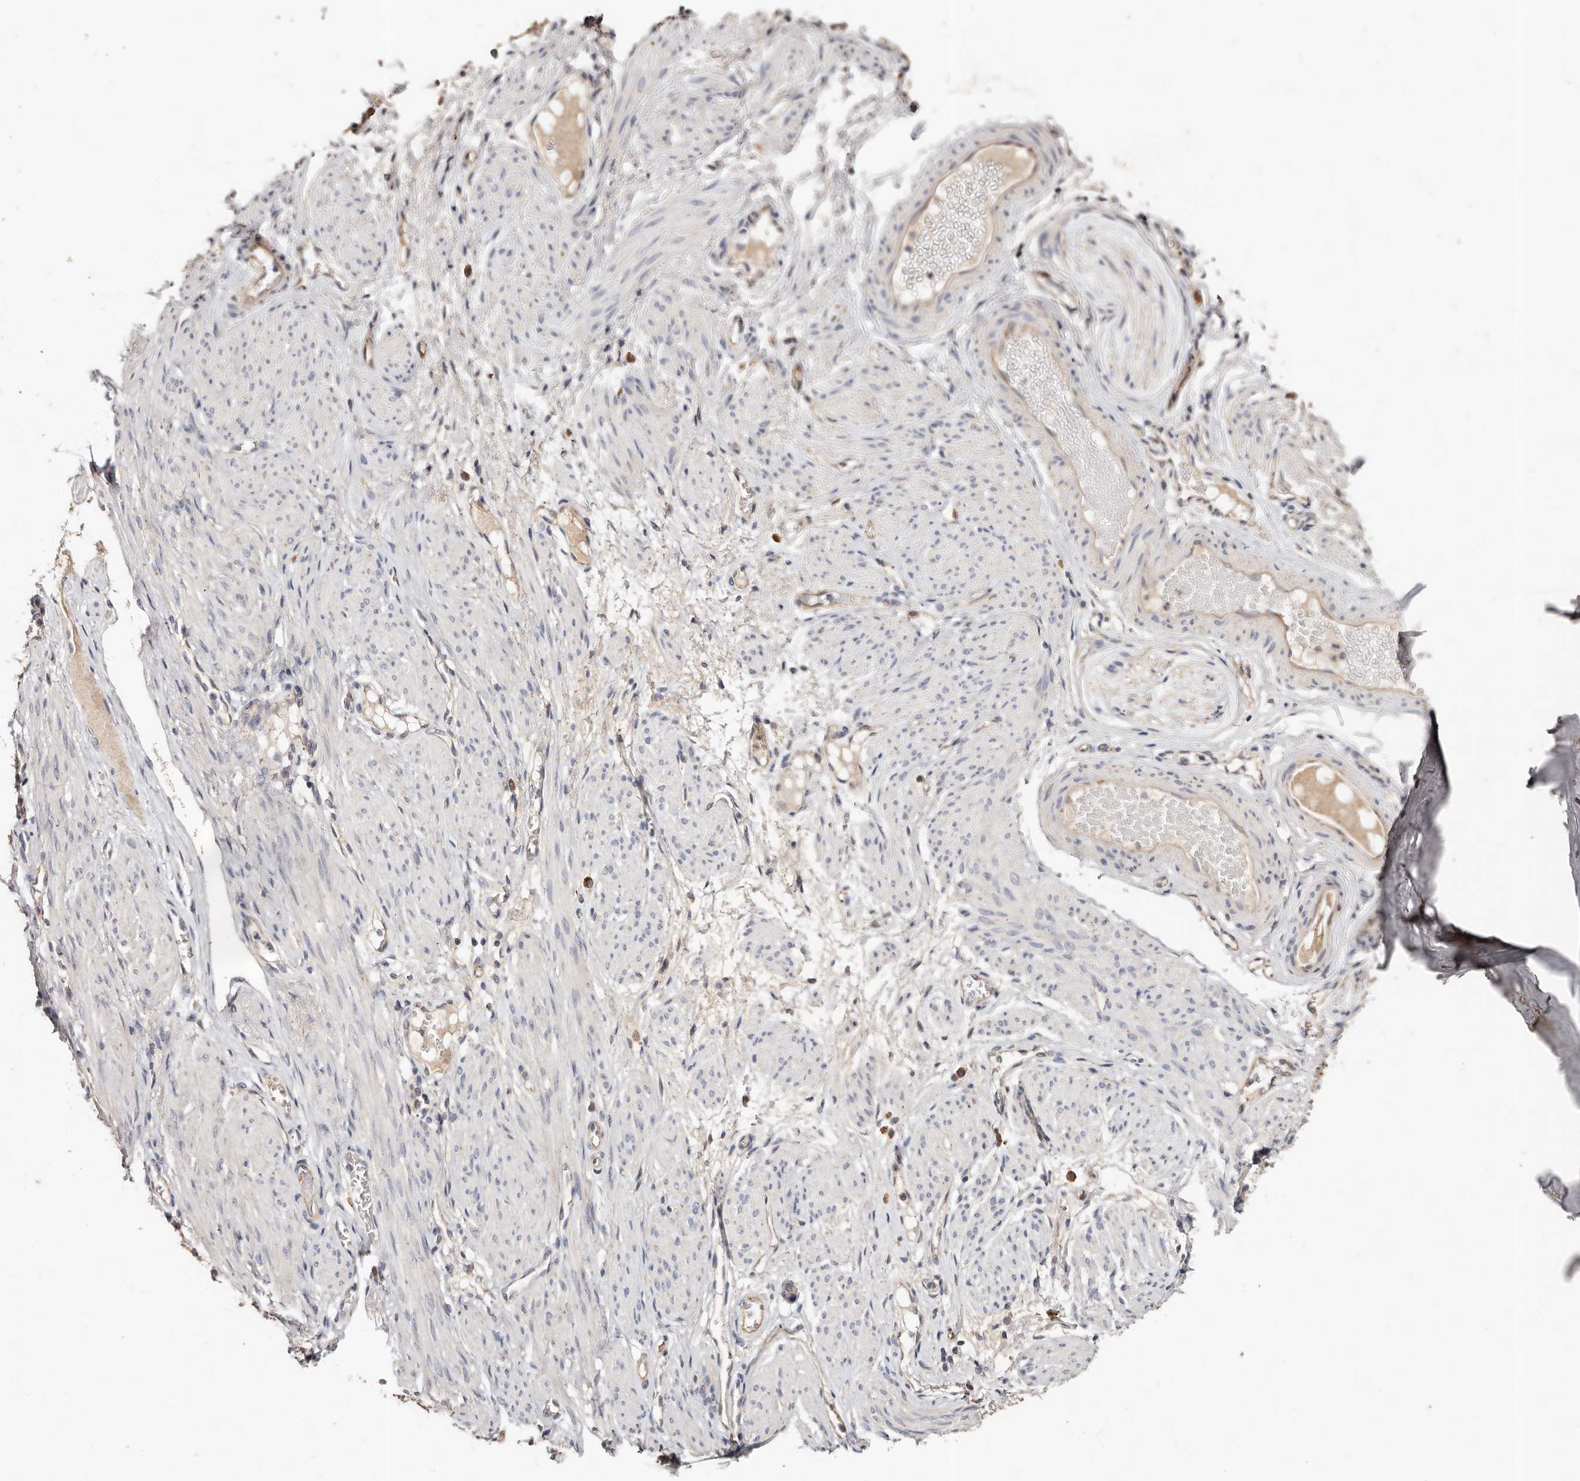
{"staining": {"intensity": "weak", "quantity": "25%-75%", "location": "cytoplasmic/membranous"}, "tissue": "adipose tissue", "cell_type": "Adipocytes", "image_type": "normal", "snomed": [{"axis": "morphology", "description": "Normal tissue, NOS"}, {"axis": "topography", "description": "Smooth muscle"}, {"axis": "topography", "description": "Peripheral nerve tissue"}], "caption": "Weak cytoplasmic/membranous expression is identified in about 25%-75% of adipocytes in unremarkable adipose tissue.", "gene": "THBS3", "patient": {"sex": "female", "age": 39}}